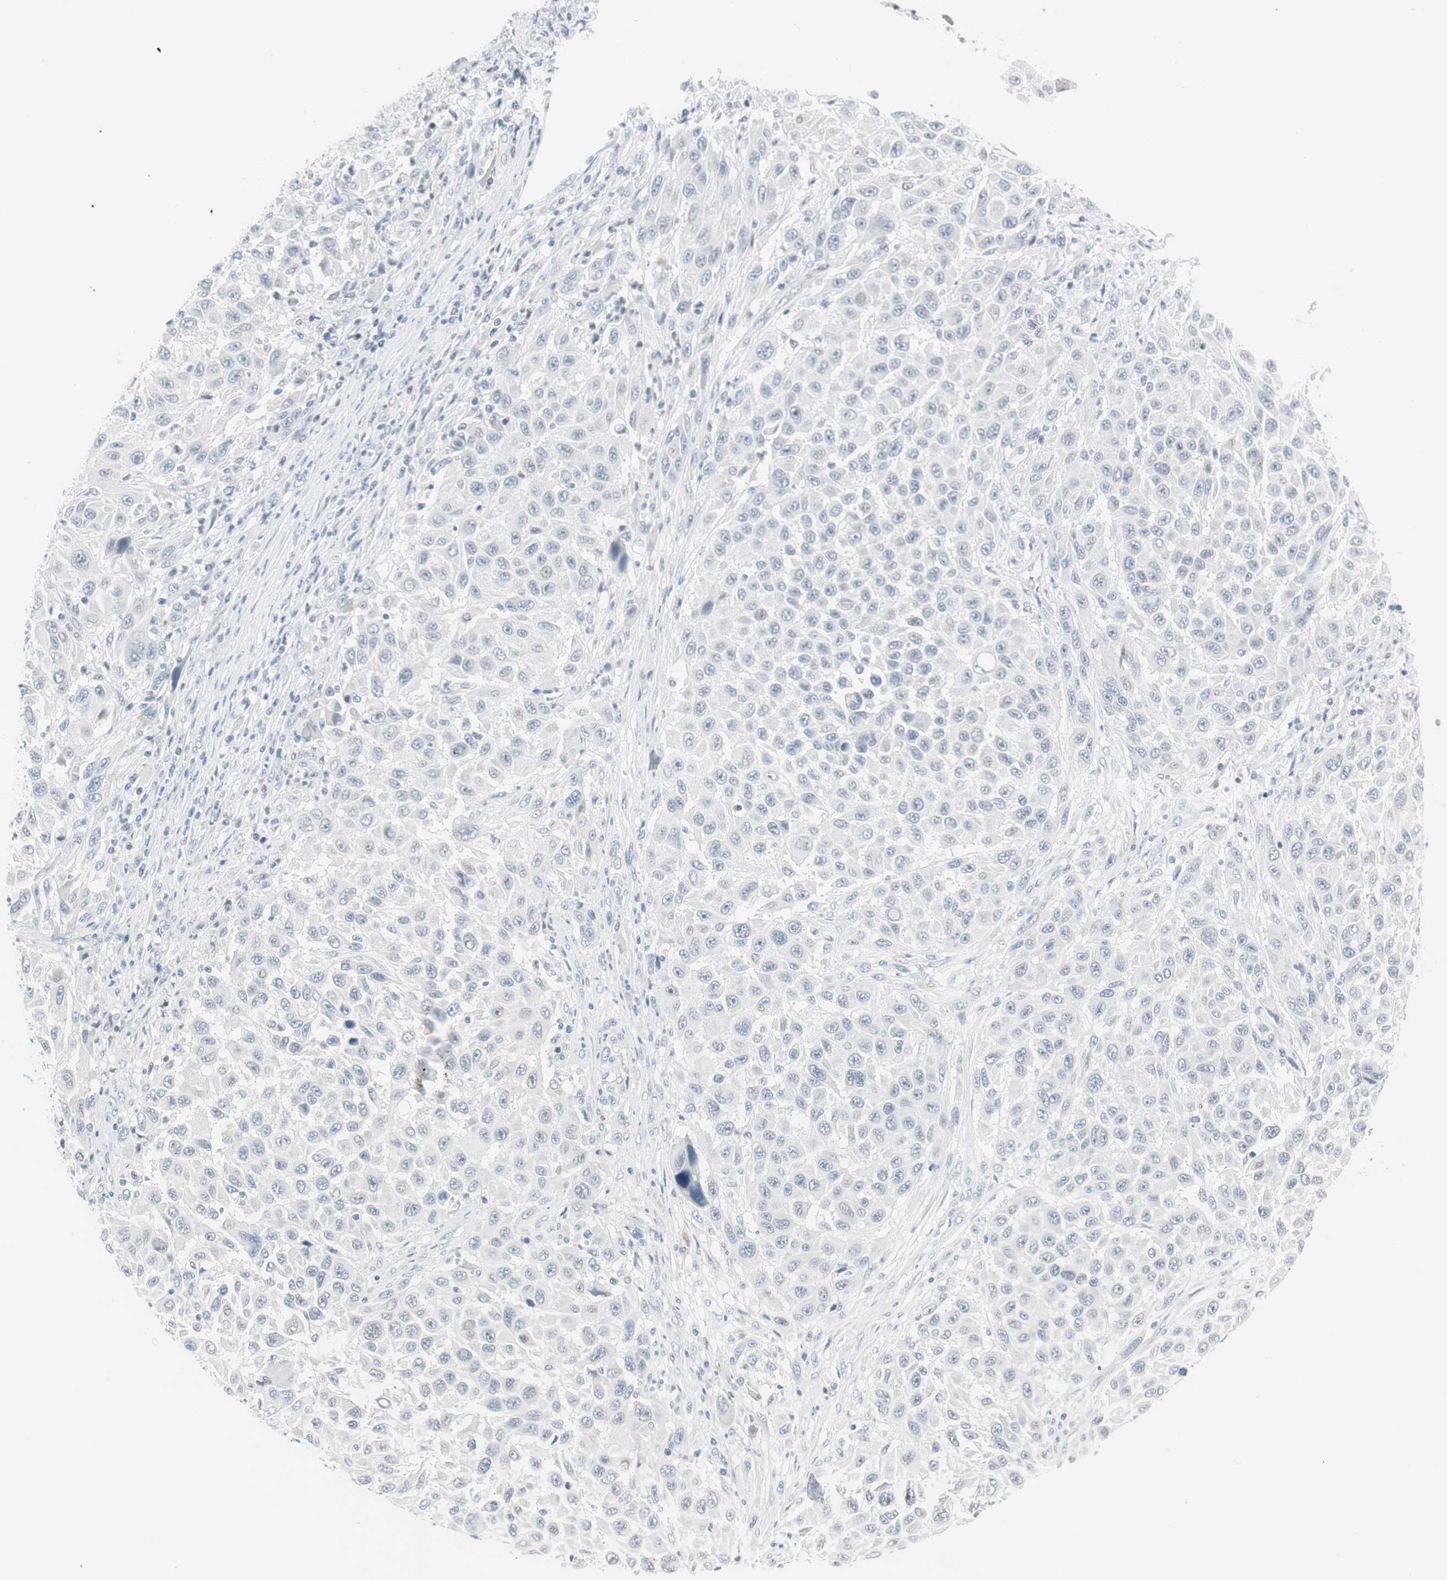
{"staining": {"intensity": "negative", "quantity": "none", "location": "none"}, "tissue": "melanoma", "cell_type": "Tumor cells", "image_type": "cancer", "snomed": [{"axis": "morphology", "description": "Malignant melanoma, Metastatic site"}, {"axis": "topography", "description": "Lymph node"}], "caption": "Tumor cells are negative for protein expression in human melanoma.", "gene": "ZBTB7B", "patient": {"sex": "male", "age": 61}}